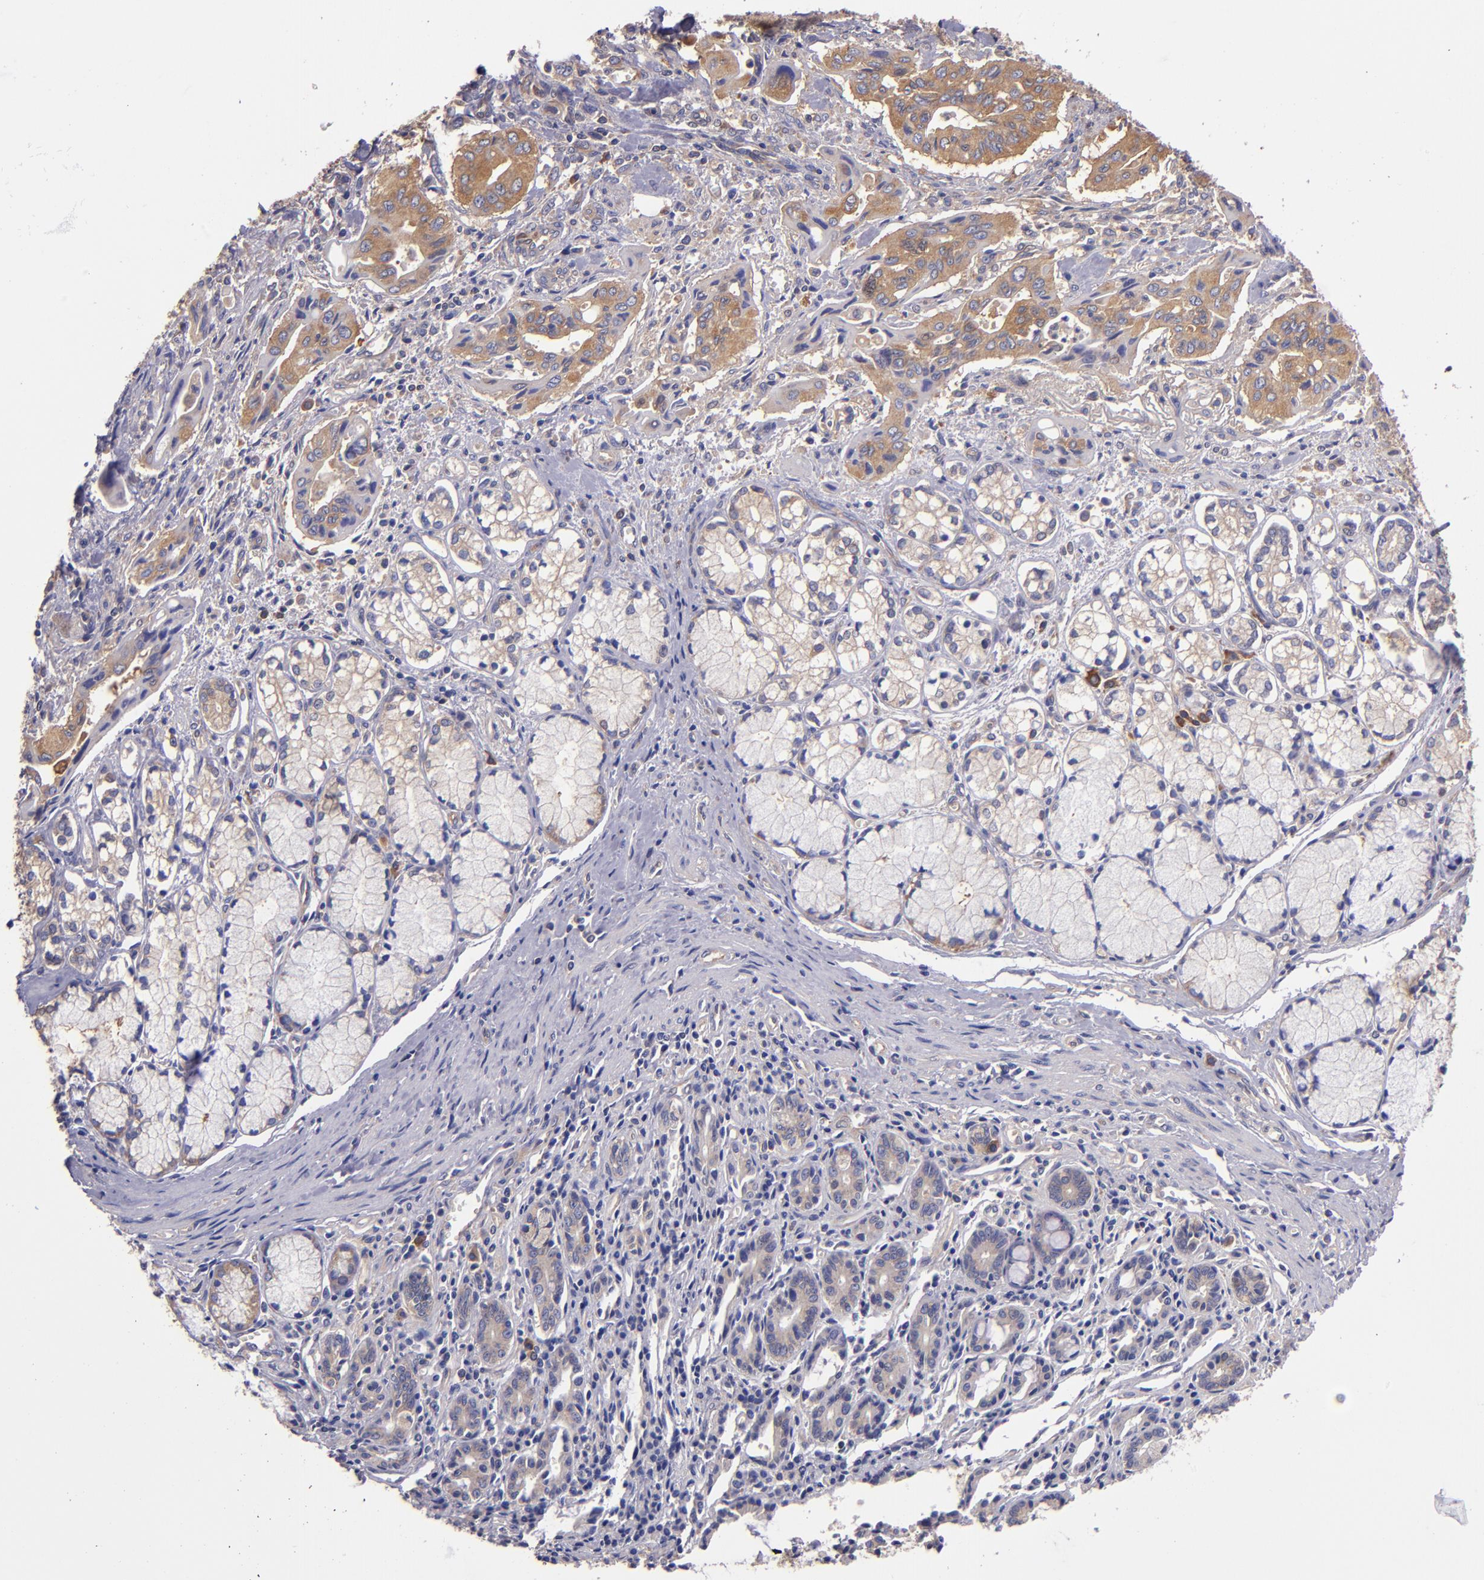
{"staining": {"intensity": "weak", "quantity": "25%-75%", "location": "cytoplasmic/membranous"}, "tissue": "pancreatic cancer", "cell_type": "Tumor cells", "image_type": "cancer", "snomed": [{"axis": "morphology", "description": "Adenocarcinoma, NOS"}, {"axis": "topography", "description": "Pancreas"}], "caption": "DAB immunohistochemical staining of adenocarcinoma (pancreatic) reveals weak cytoplasmic/membranous protein staining in about 25%-75% of tumor cells. (brown staining indicates protein expression, while blue staining denotes nuclei).", "gene": "CARS1", "patient": {"sex": "male", "age": 77}}